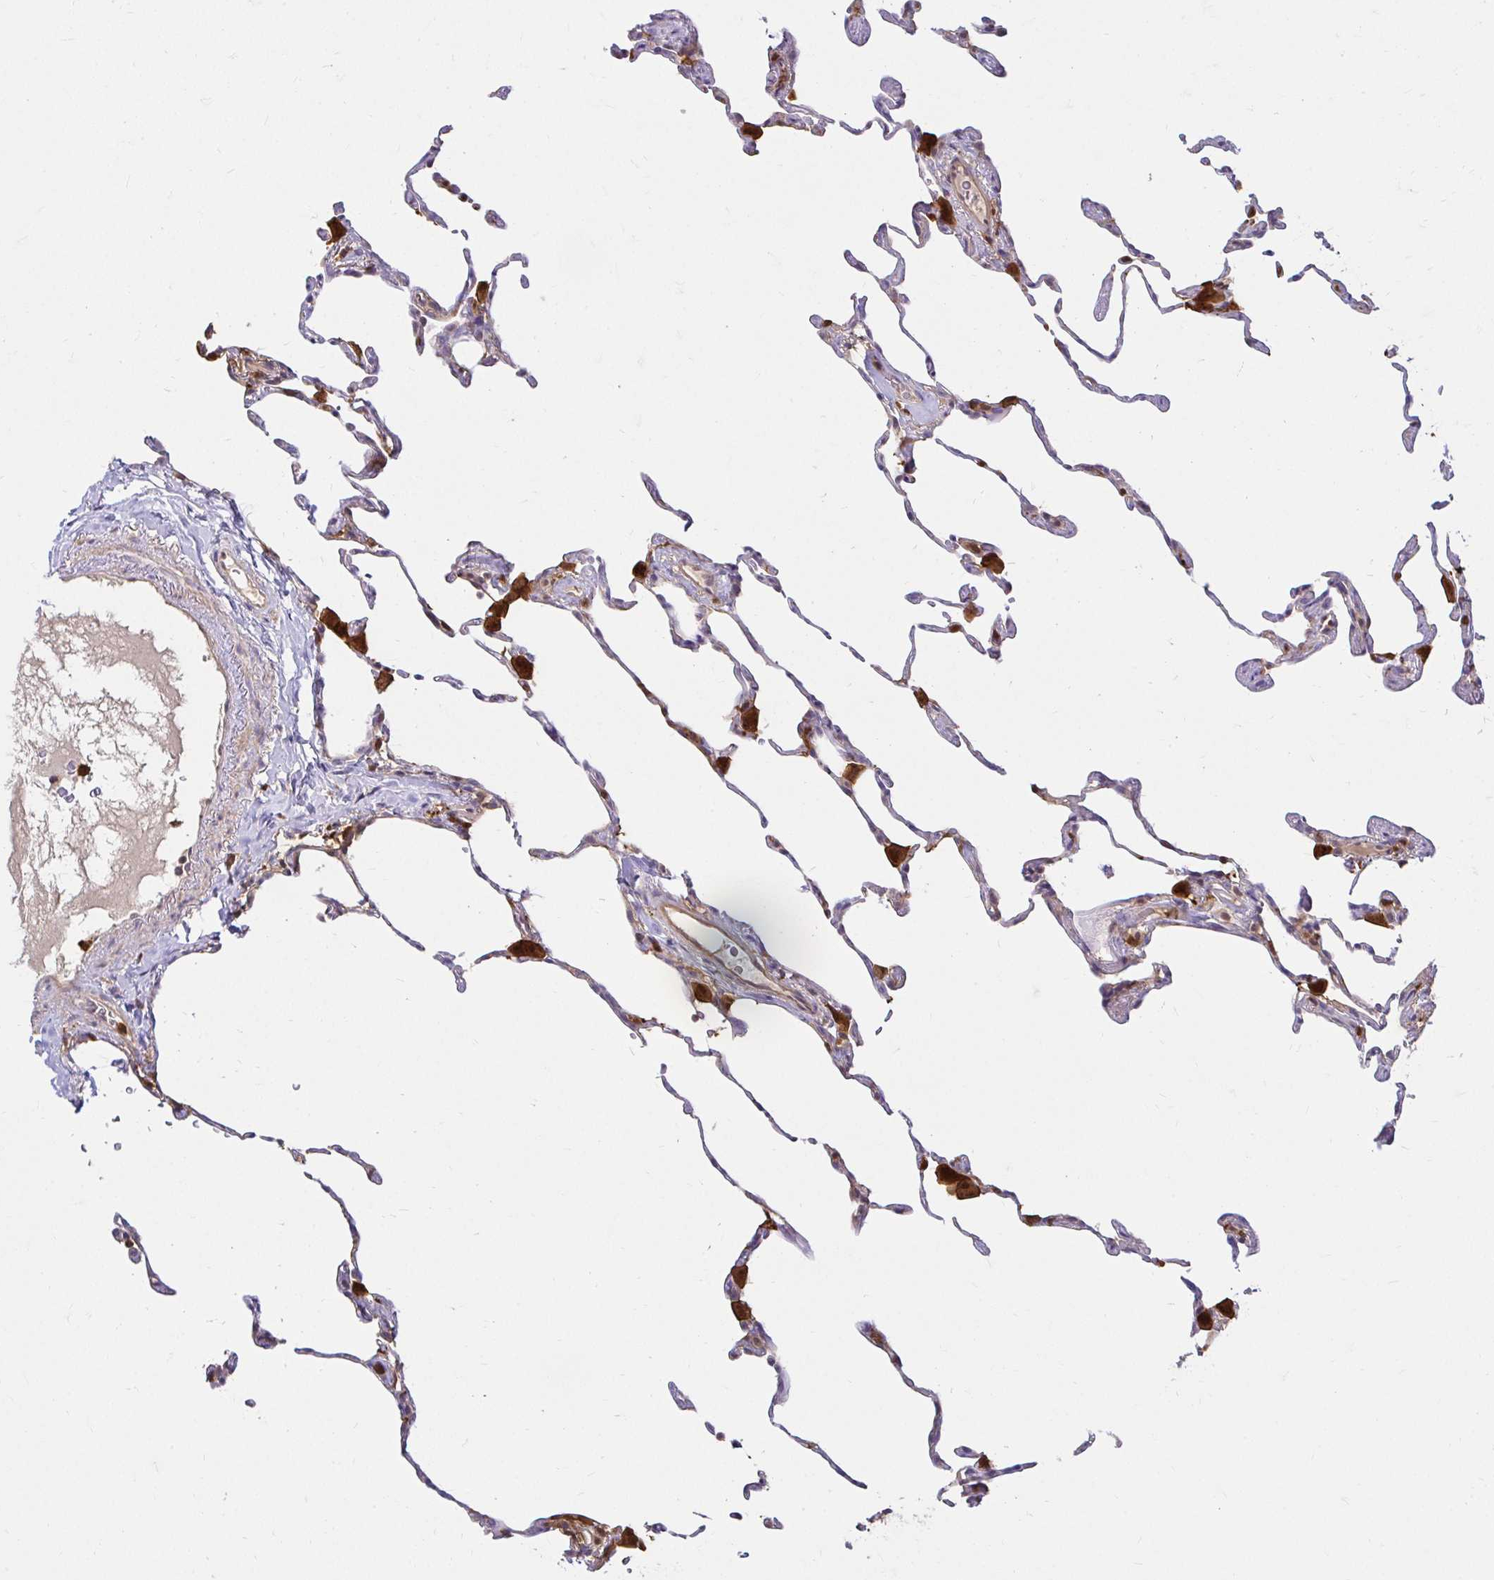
{"staining": {"intensity": "moderate", "quantity": "<25%", "location": "cytoplasmic/membranous"}, "tissue": "lung", "cell_type": "Alveolar cells", "image_type": "normal", "snomed": [{"axis": "morphology", "description": "Normal tissue, NOS"}, {"axis": "topography", "description": "Lung"}], "caption": "Immunohistochemistry (IHC) of benign human lung exhibits low levels of moderate cytoplasmic/membranous staining in approximately <25% of alveolar cells. Nuclei are stained in blue.", "gene": "PYCARD", "patient": {"sex": "female", "age": 57}}